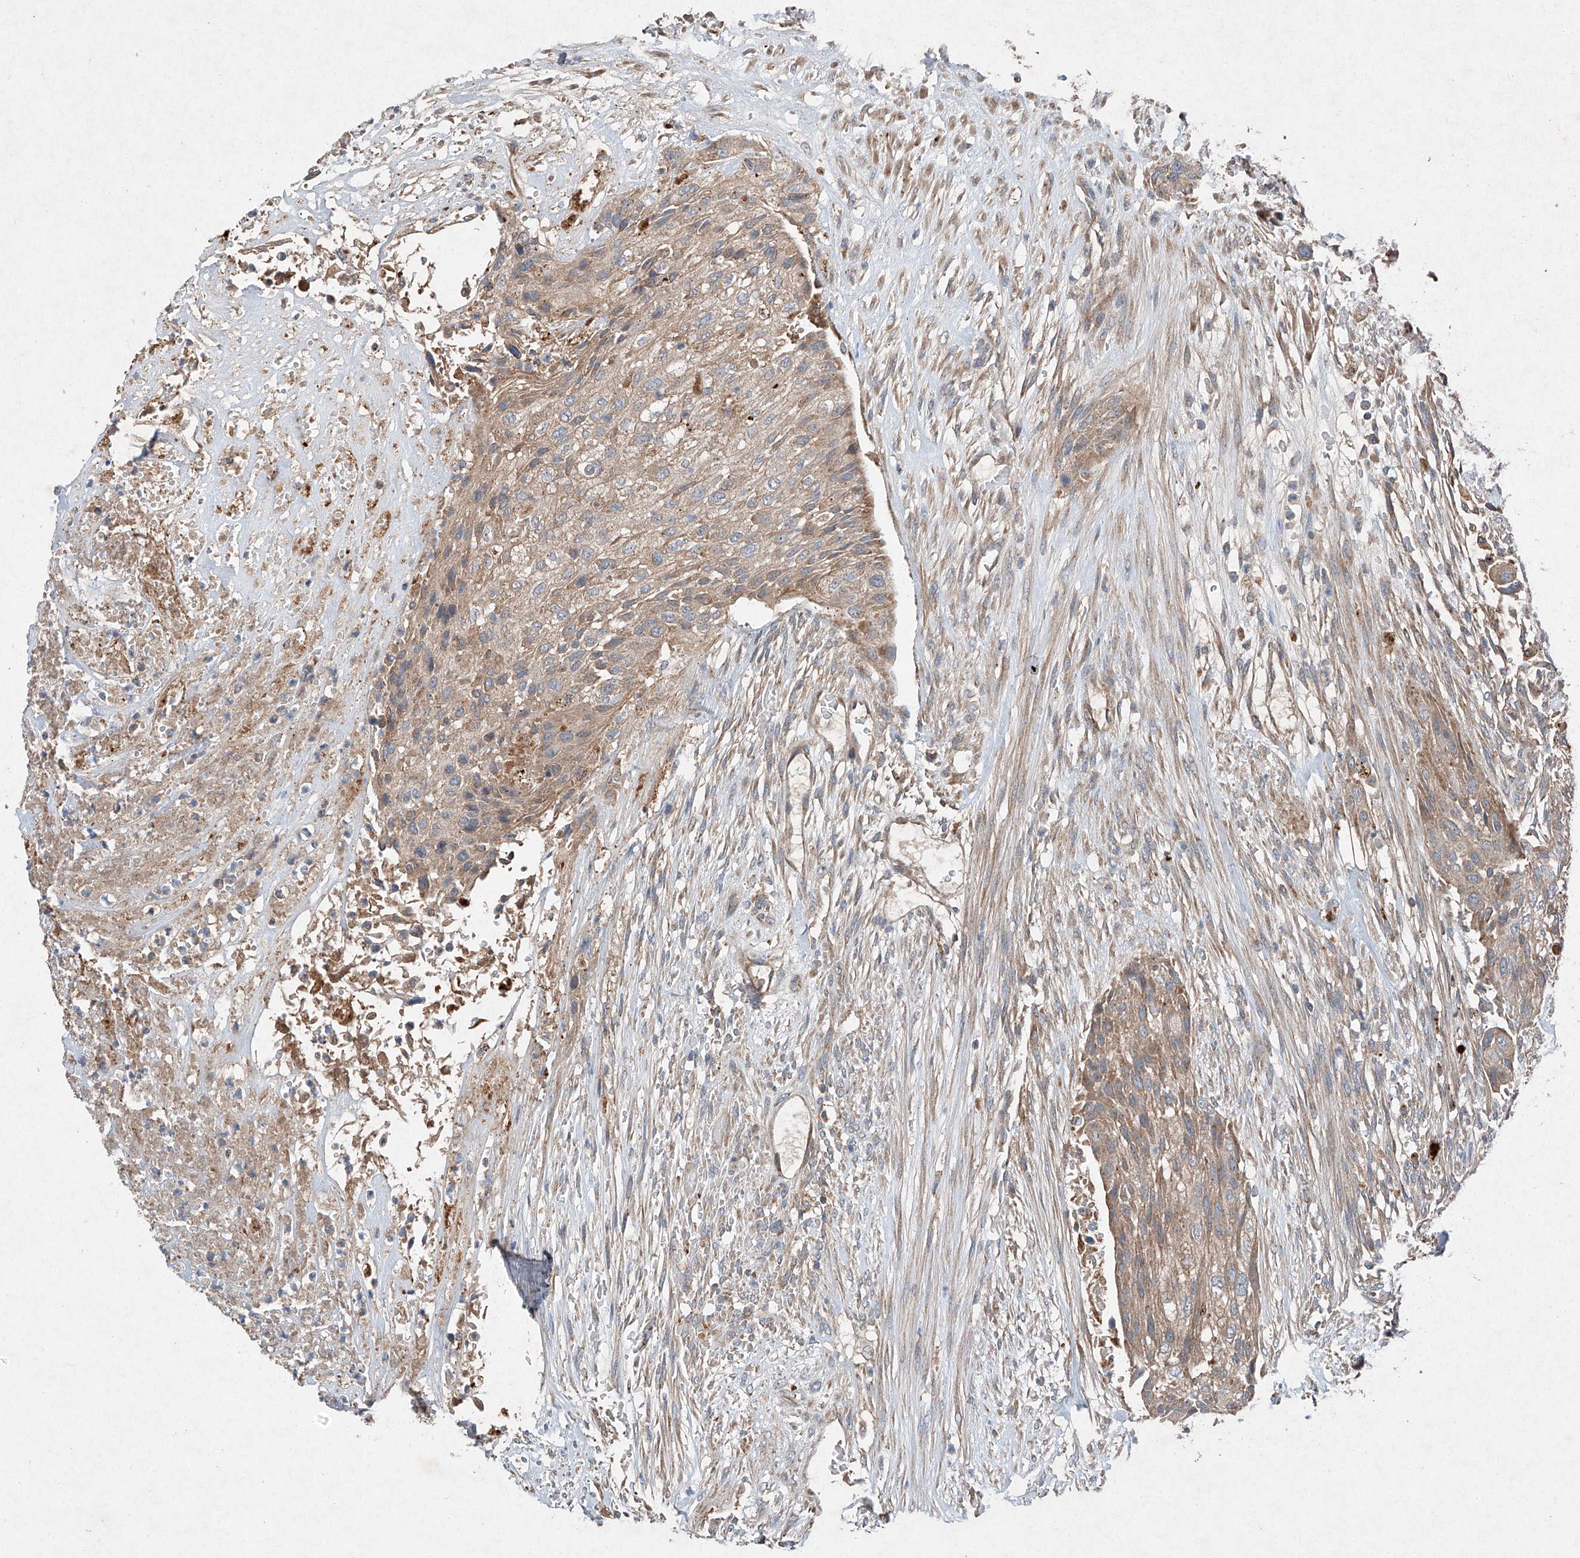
{"staining": {"intensity": "weak", "quantity": ">75%", "location": "cytoplasmic/membranous"}, "tissue": "urothelial cancer", "cell_type": "Tumor cells", "image_type": "cancer", "snomed": [{"axis": "morphology", "description": "Urothelial carcinoma, High grade"}, {"axis": "topography", "description": "Urinary bladder"}], "caption": "High-grade urothelial carcinoma stained with DAB (3,3'-diaminobenzidine) IHC demonstrates low levels of weak cytoplasmic/membranous positivity in about >75% of tumor cells. (Brightfield microscopy of DAB IHC at high magnification).", "gene": "RUSC1", "patient": {"sex": "male", "age": 35}}